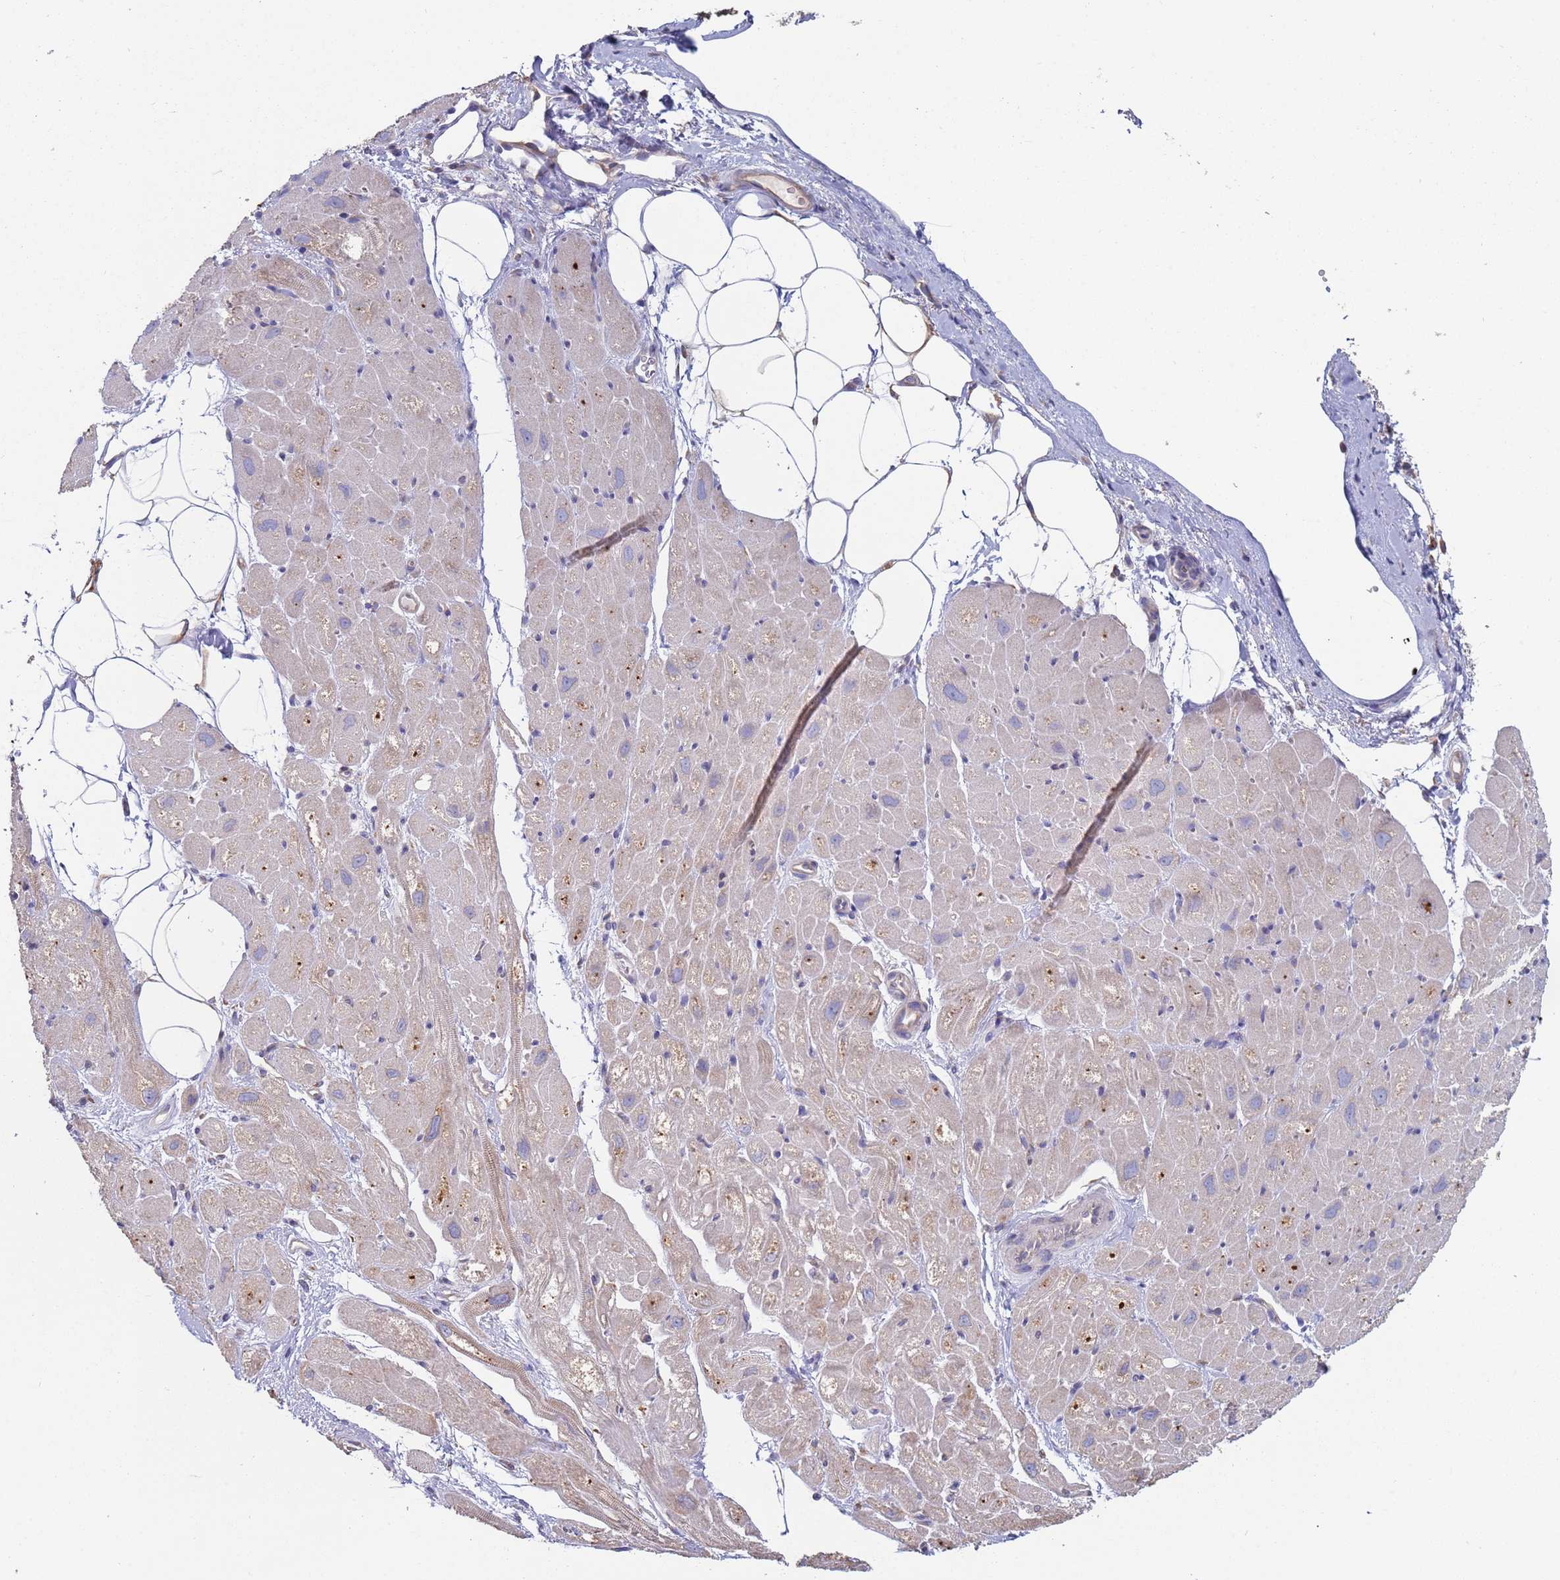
{"staining": {"intensity": "moderate", "quantity": "<25%", "location": "cytoplasmic/membranous"}, "tissue": "heart muscle", "cell_type": "Cardiomyocytes", "image_type": "normal", "snomed": [{"axis": "morphology", "description": "Normal tissue, NOS"}, {"axis": "topography", "description": "Heart"}], "caption": "Protein staining by immunohistochemistry (IHC) exhibits moderate cytoplasmic/membranous positivity in about <25% of cardiomyocytes in benign heart muscle. (IHC, brightfield microscopy, high magnification).", "gene": "ENSG00000286098", "patient": {"sex": "male", "age": 50}}